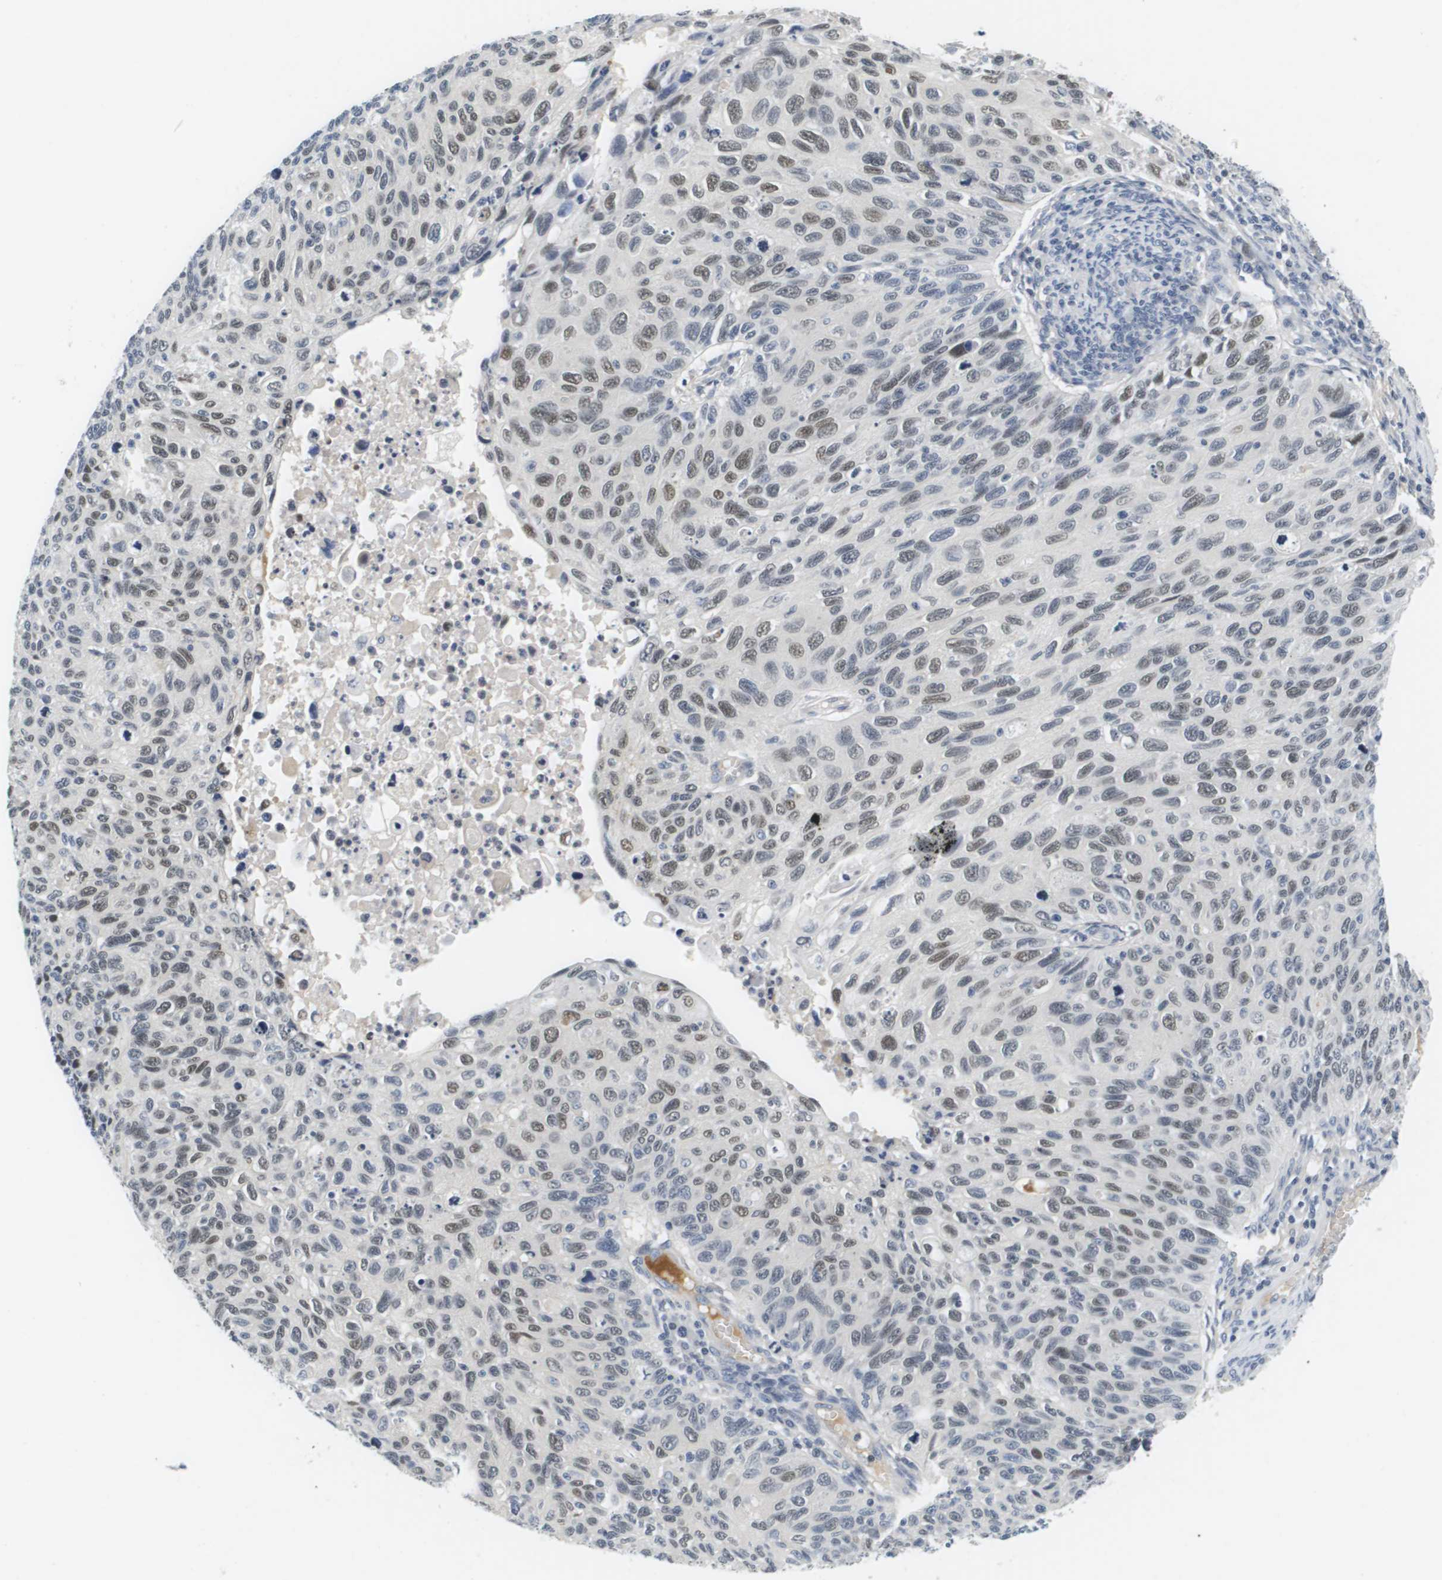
{"staining": {"intensity": "weak", "quantity": ">75%", "location": "nuclear"}, "tissue": "cervical cancer", "cell_type": "Tumor cells", "image_type": "cancer", "snomed": [{"axis": "morphology", "description": "Squamous cell carcinoma, NOS"}, {"axis": "topography", "description": "Cervix"}], "caption": "There is low levels of weak nuclear staining in tumor cells of cervical cancer, as demonstrated by immunohistochemical staining (brown color).", "gene": "KCNJ5", "patient": {"sex": "female", "age": 70}}